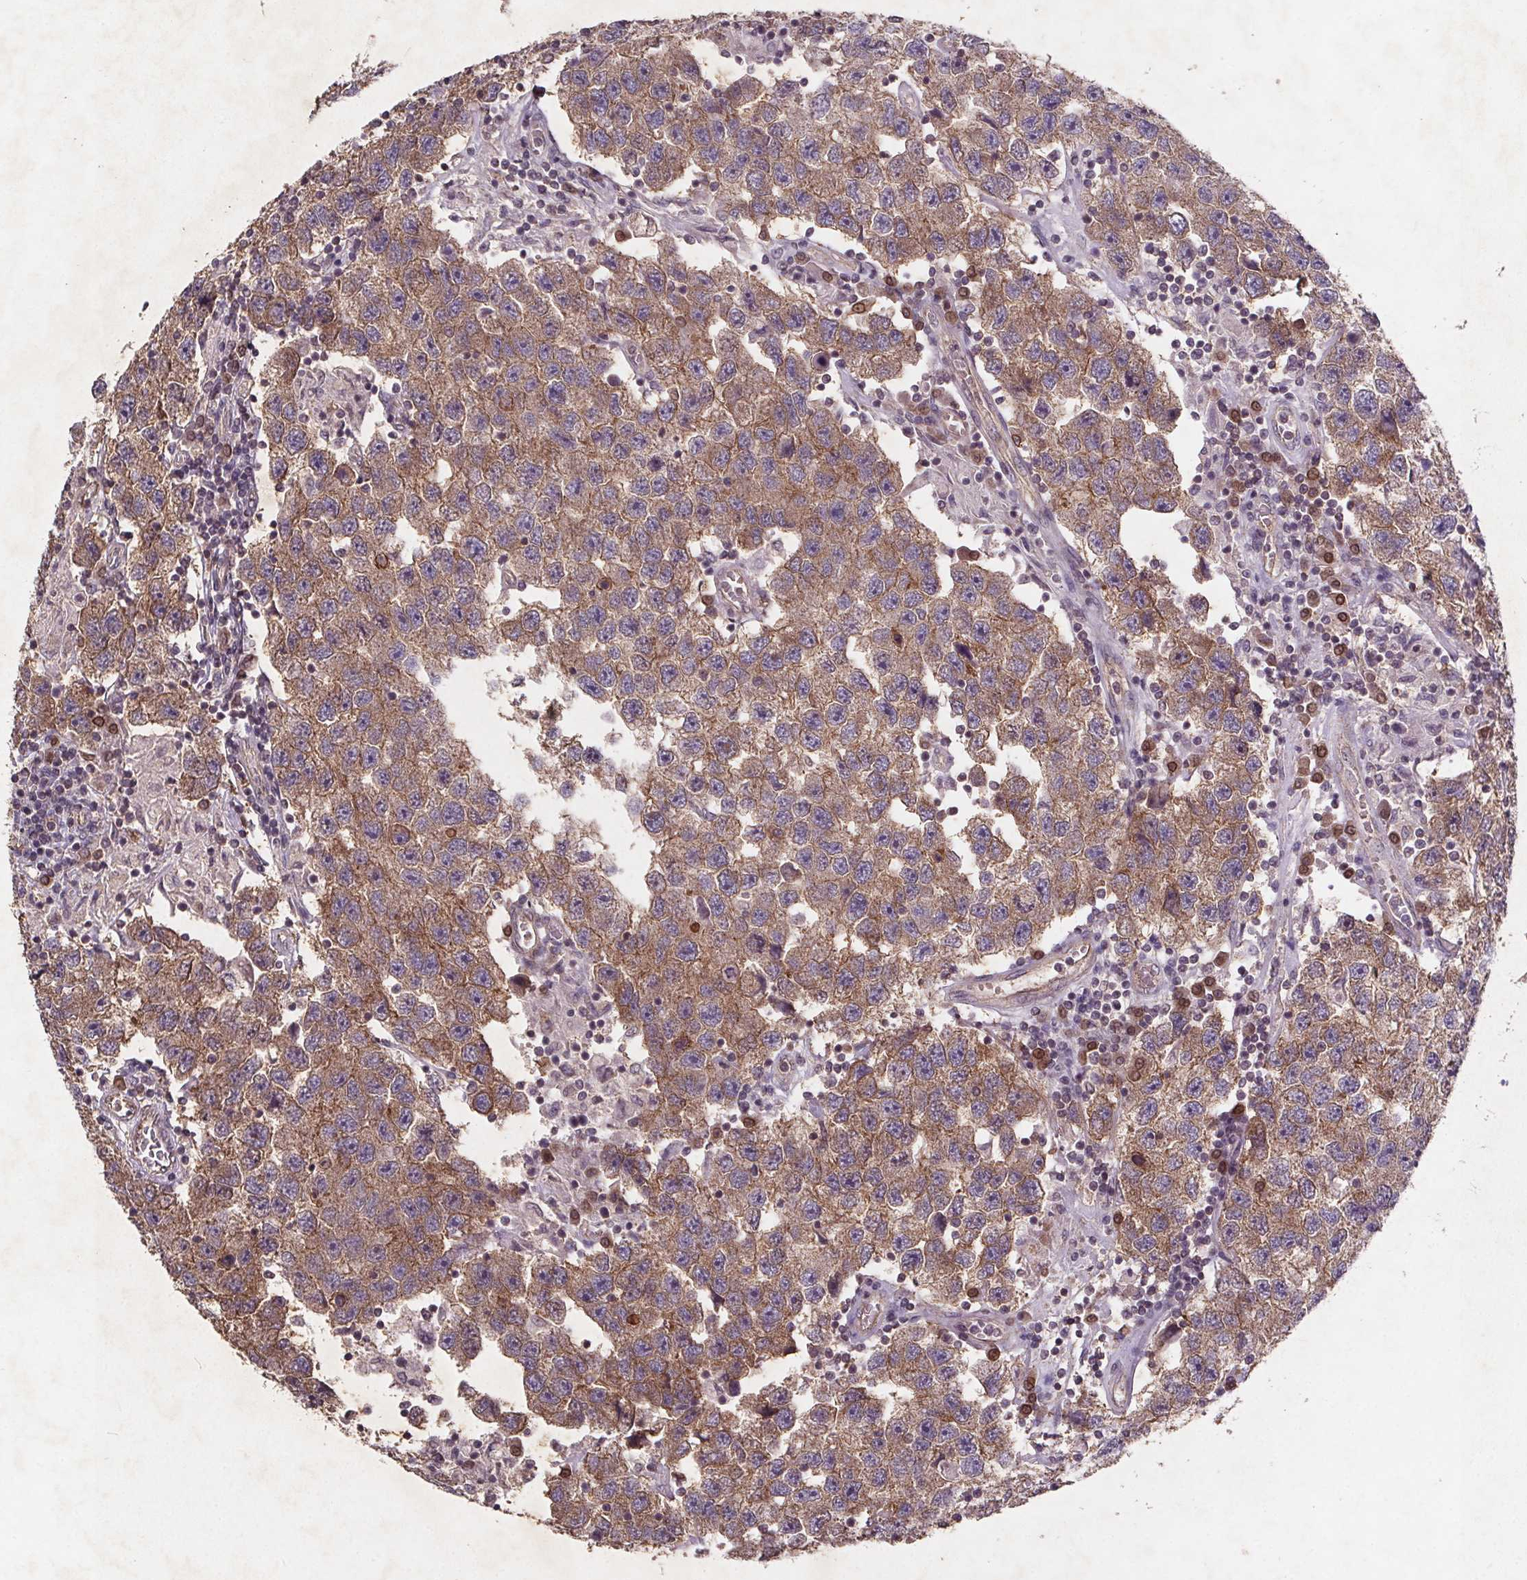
{"staining": {"intensity": "strong", "quantity": "25%-75%", "location": "cytoplasmic/membranous"}, "tissue": "testis cancer", "cell_type": "Tumor cells", "image_type": "cancer", "snomed": [{"axis": "morphology", "description": "Seminoma, NOS"}, {"axis": "topography", "description": "Testis"}], "caption": "Tumor cells demonstrate strong cytoplasmic/membranous positivity in approximately 25%-75% of cells in testis cancer (seminoma). (DAB (3,3'-diaminobenzidine) IHC, brown staining for protein, blue staining for nuclei).", "gene": "STRN3", "patient": {"sex": "male", "age": 26}}